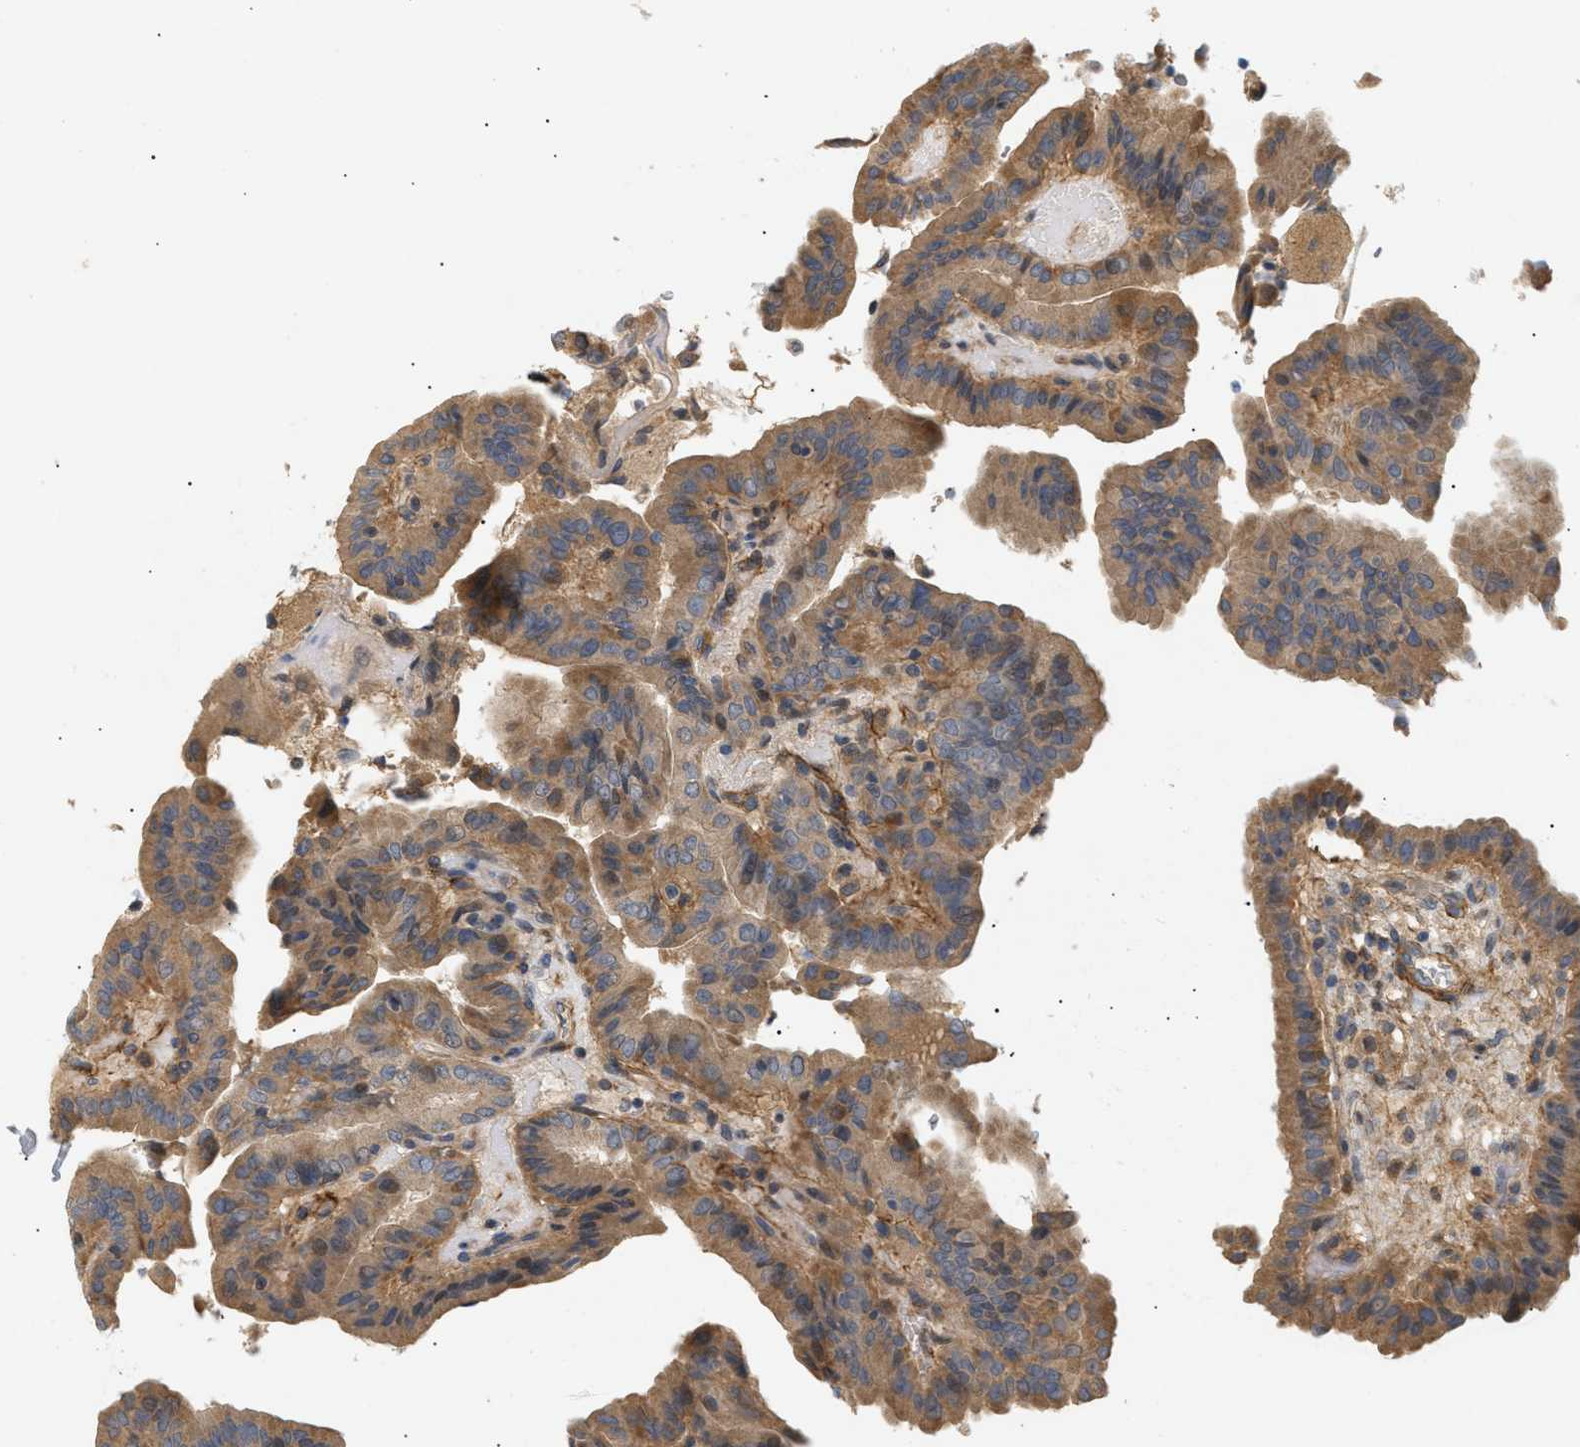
{"staining": {"intensity": "moderate", "quantity": ">75%", "location": "cytoplasmic/membranous"}, "tissue": "thyroid cancer", "cell_type": "Tumor cells", "image_type": "cancer", "snomed": [{"axis": "morphology", "description": "Papillary adenocarcinoma, NOS"}, {"axis": "topography", "description": "Thyroid gland"}], "caption": "A histopathology image of human thyroid papillary adenocarcinoma stained for a protein shows moderate cytoplasmic/membranous brown staining in tumor cells.", "gene": "FARS2", "patient": {"sex": "male", "age": 33}}